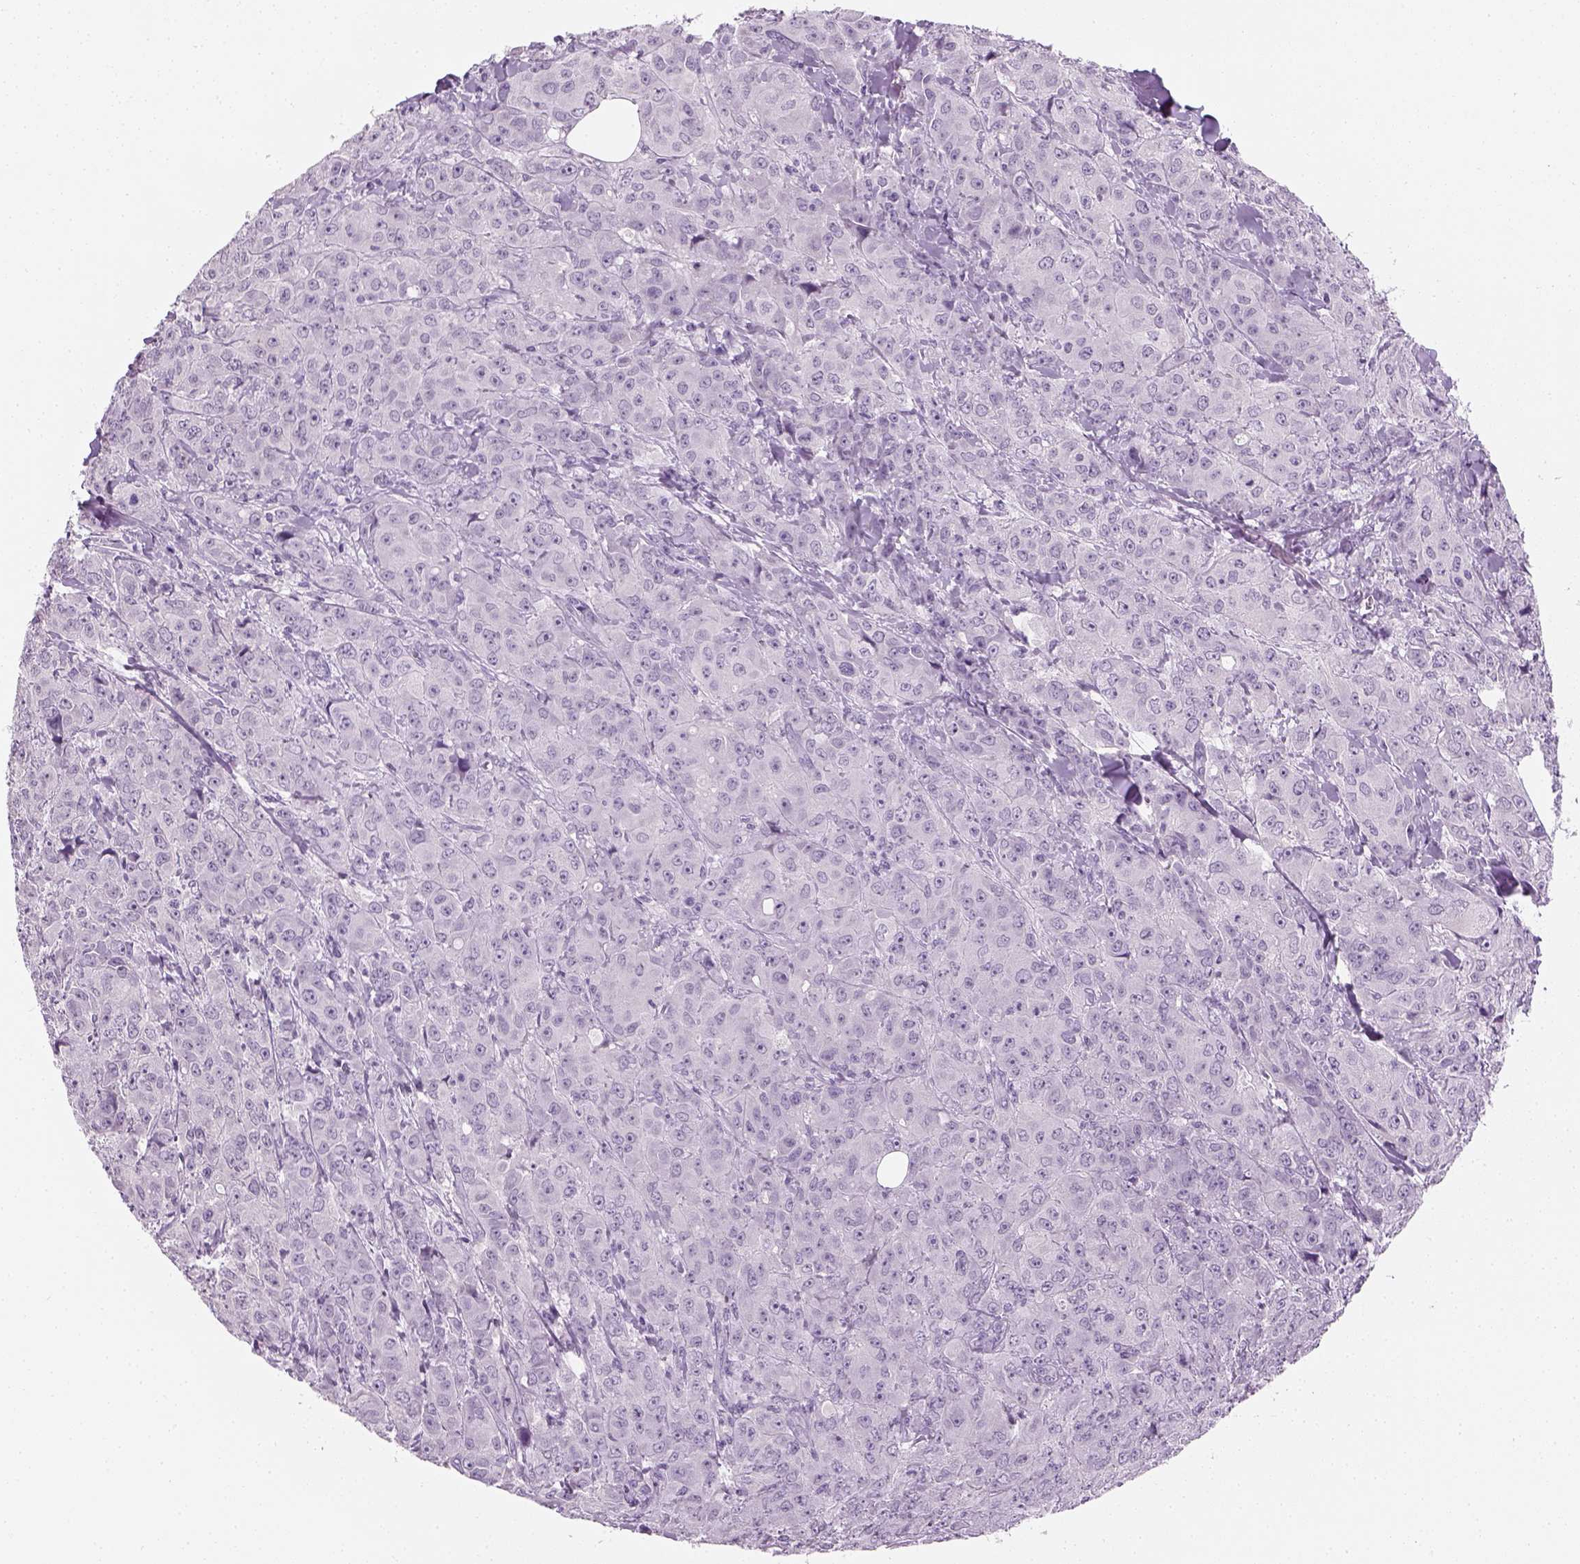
{"staining": {"intensity": "negative", "quantity": "none", "location": "none"}, "tissue": "breast cancer", "cell_type": "Tumor cells", "image_type": "cancer", "snomed": [{"axis": "morphology", "description": "Duct carcinoma"}, {"axis": "topography", "description": "Breast"}], "caption": "IHC histopathology image of human infiltrating ductal carcinoma (breast) stained for a protein (brown), which shows no positivity in tumor cells.", "gene": "TH", "patient": {"sex": "female", "age": 43}}